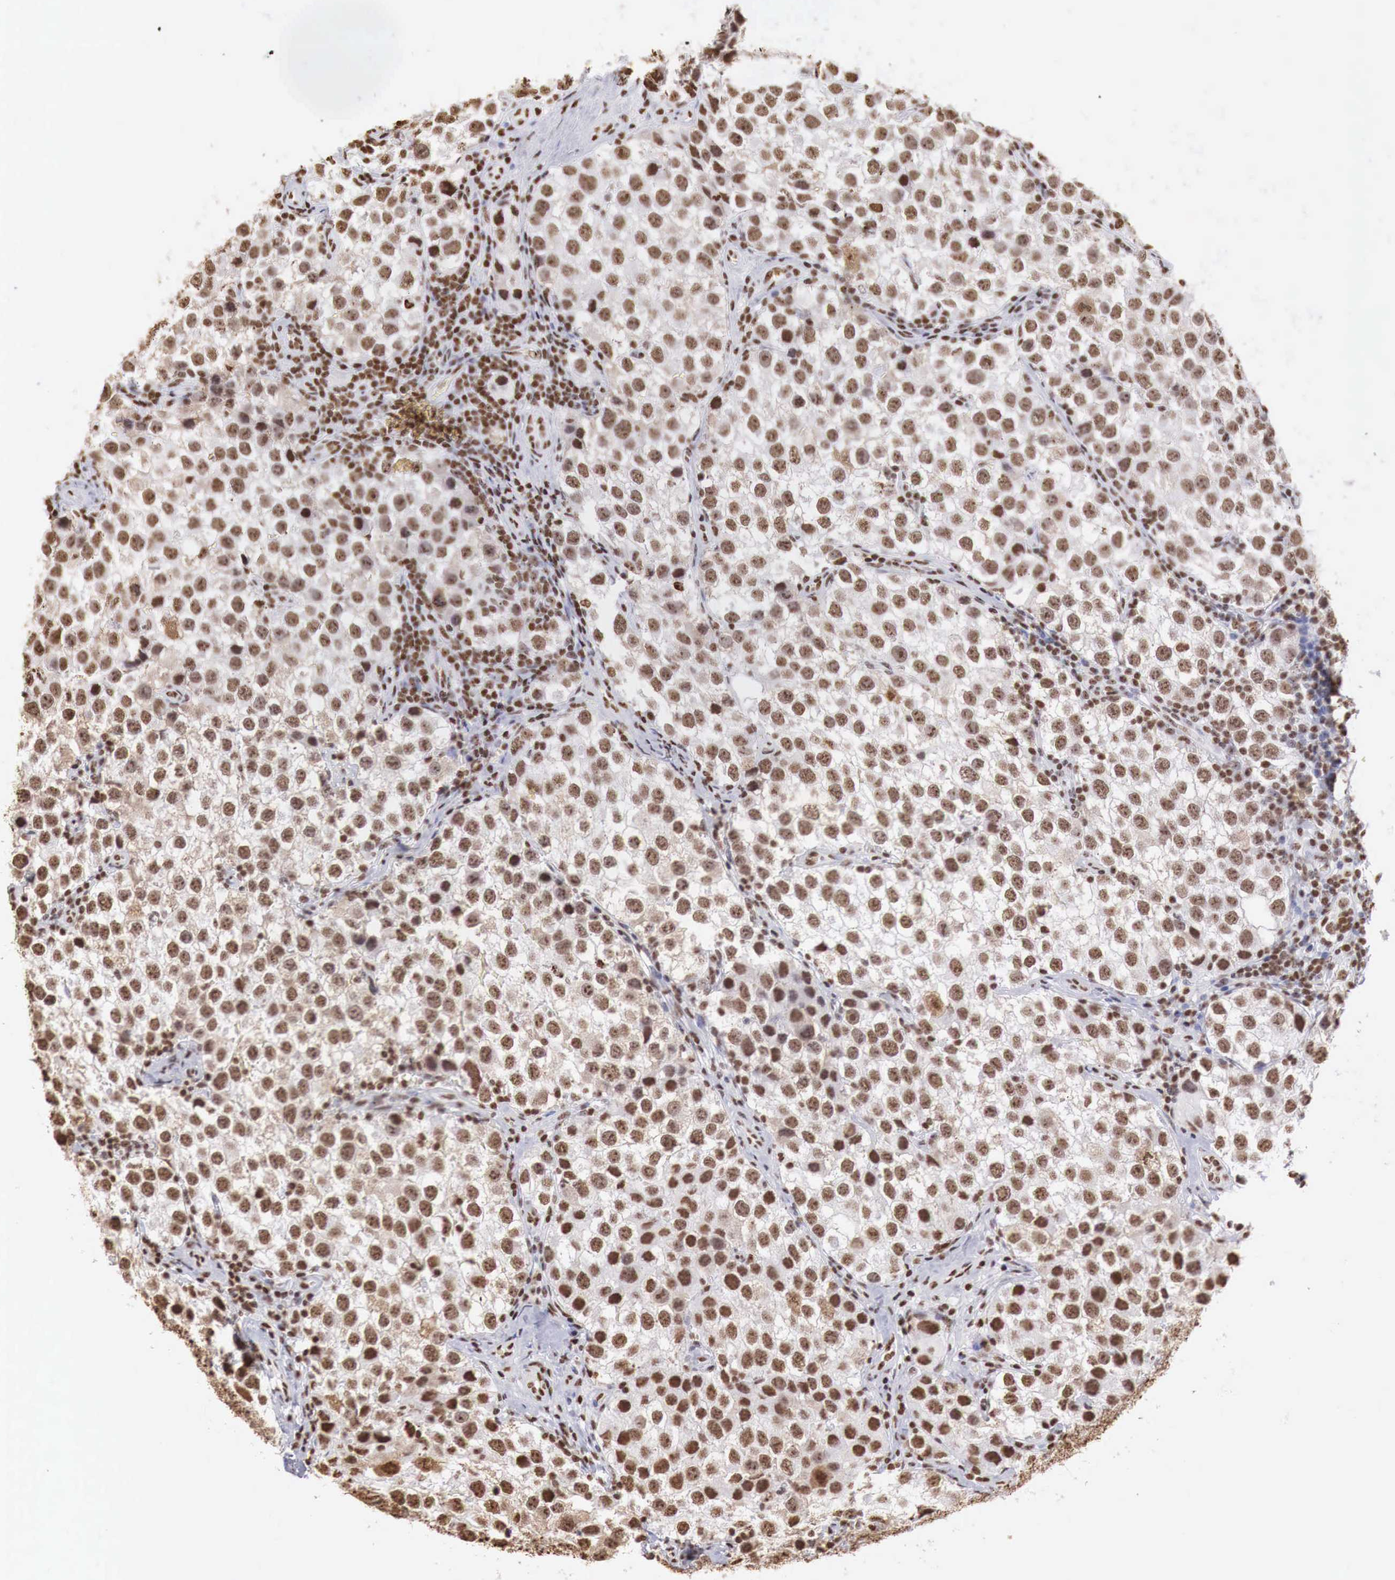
{"staining": {"intensity": "strong", "quantity": ">75%", "location": "nuclear"}, "tissue": "testis cancer", "cell_type": "Tumor cells", "image_type": "cancer", "snomed": [{"axis": "morphology", "description": "Seminoma, NOS"}, {"axis": "topography", "description": "Testis"}], "caption": "Testis seminoma was stained to show a protein in brown. There is high levels of strong nuclear expression in about >75% of tumor cells.", "gene": "DKC1", "patient": {"sex": "male", "age": 39}}